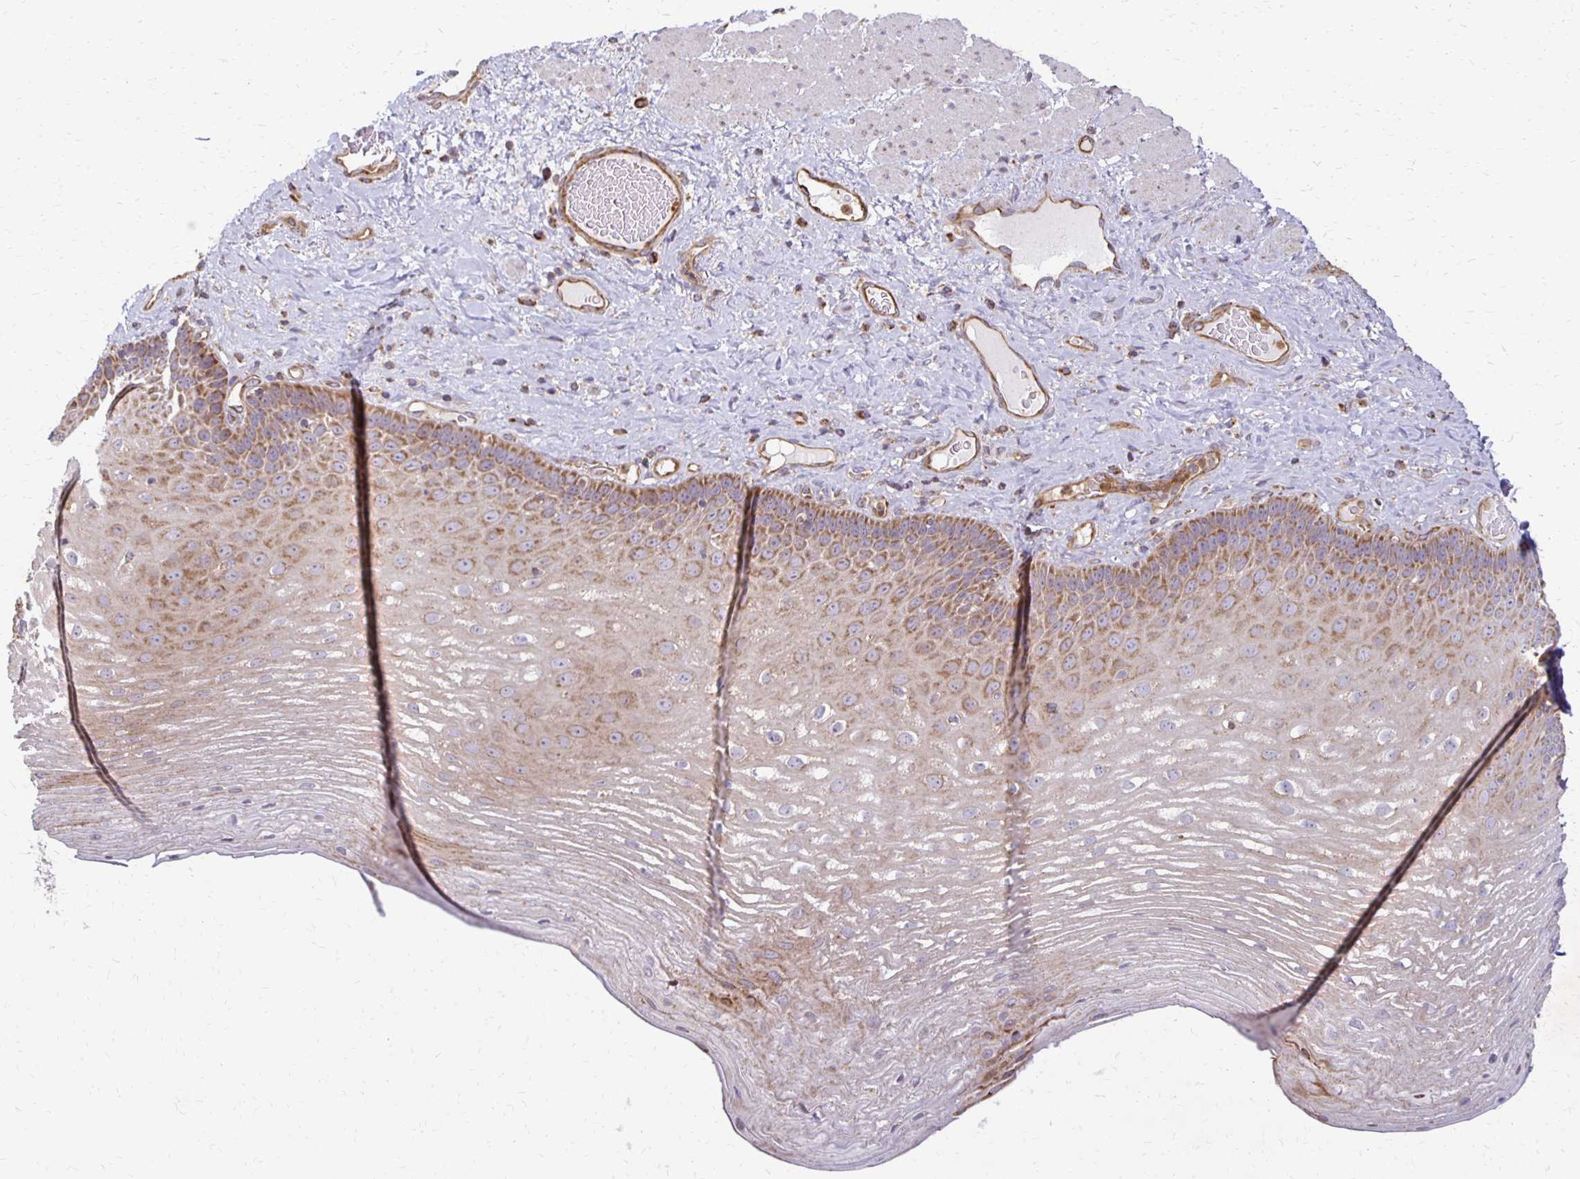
{"staining": {"intensity": "moderate", "quantity": "25%-75%", "location": "cytoplasmic/membranous"}, "tissue": "esophagus", "cell_type": "Squamous epithelial cells", "image_type": "normal", "snomed": [{"axis": "morphology", "description": "Normal tissue, NOS"}, {"axis": "topography", "description": "Esophagus"}], "caption": "The histopathology image demonstrates immunohistochemical staining of benign esophagus. There is moderate cytoplasmic/membranous positivity is identified in about 25%-75% of squamous epithelial cells.", "gene": "EIF4EBP2", "patient": {"sex": "male", "age": 62}}